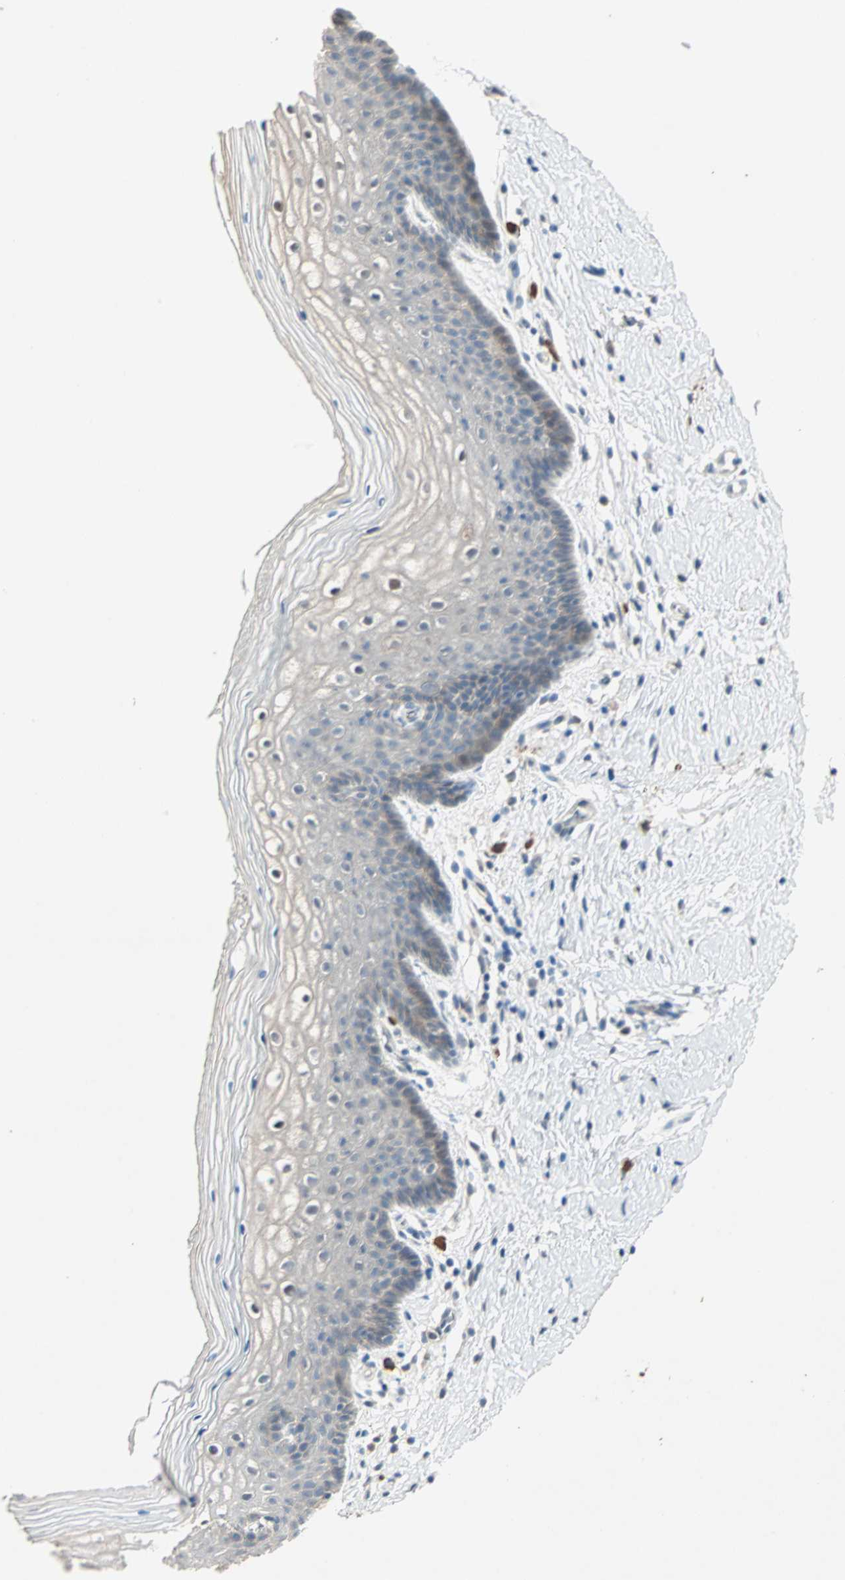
{"staining": {"intensity": "weak", "quantity": ">75%", "location": "cytoplasmic/membranous"}, "tissue": "vagina", "cell_type": "Squamous epithelial cells", "image_type": "normal", "snomed": [{"axis": "morphology", "description": "Normal tissue, NOS"}, {"axis": "topography", "description": "Vagina"}], "caption": "Squamous epithelial cells show low levels of weak cytoplasmic/membranous staining in about >75% of cells in unremarkable human vagina.", "gene": "RTL6", "patient": {"sex": "female", "age": 46}}